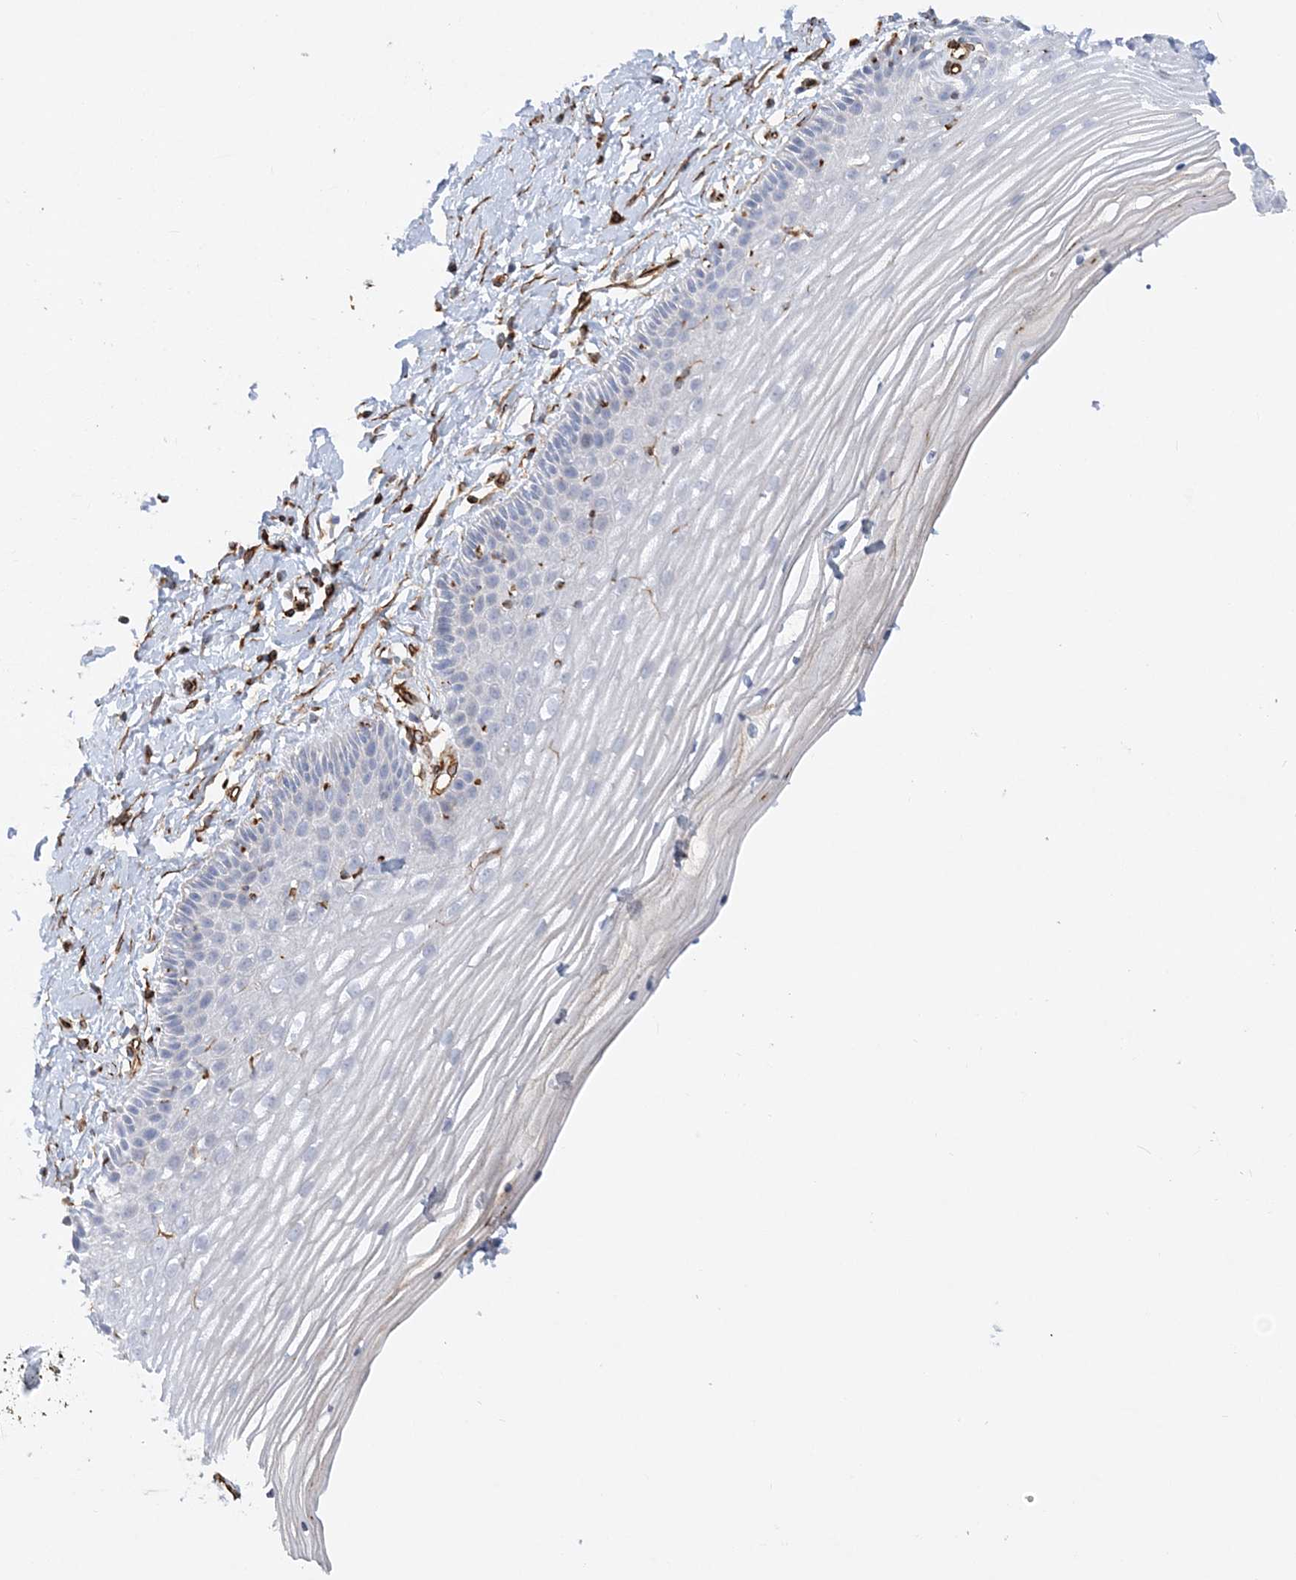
{"staining": {"intensity": "negative", "quantity": "none", "location": "none"}, "tissue": "vagina", "cell_type": "Squamous epithelial cells", "image_type": "normal", "snomed": [{"axis": "morphology", "description": "Normal tissue, NOS"}, {"axis": "topography", "description": "Vagina"}, {"axis": "topography", "description": "Cervix"}], "caption": "Benign vagina was stained to show a protein in brown. There is no significant positivity in squamous epithelial cells.", "gene": "SCLT1", "patient": {"sex": "female", "age": 40}}